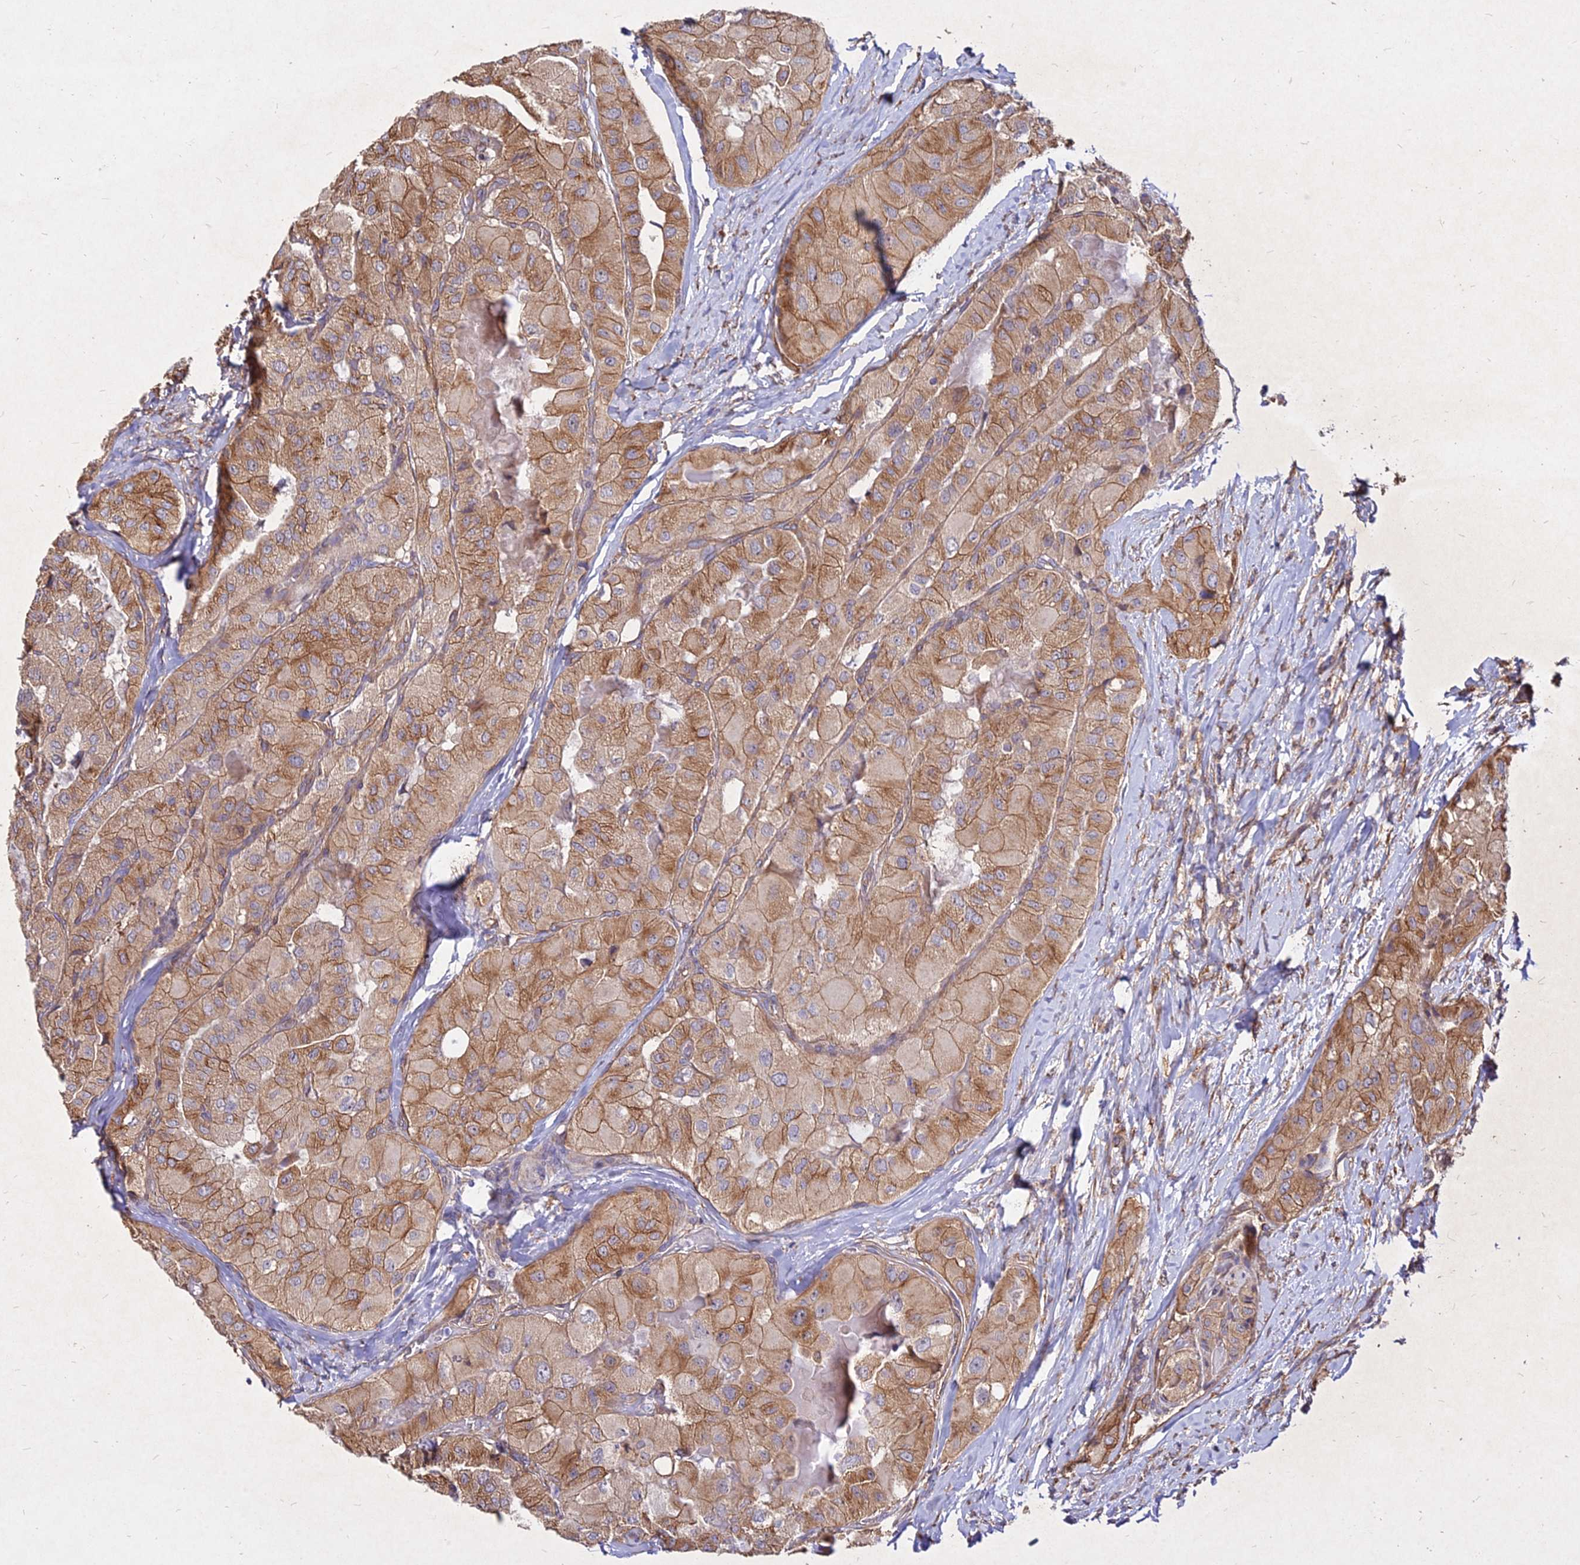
{"staining": {"intensity": "moderate", "quantity": ">75%", "location": "cytoplasmic/membranous"}, "tissue": "thyroid cancer", "cell_type": "Tumor cells", "image_type": "cancer", "snomed": [{"axis": "morphology", "description": "Normal tissue, NOS"}, {"axis": "morphology", "description": "Papillary adenocarcinoma, NOS"}, {"axis": "topography", "description": "Thyroid gland"}], "caption": "Thyroid cancer was stained to show a protein in brown. There is medium levels of moderate cytoplasmic/membranous positivity in approximately >75% of tumor cells.", "gene": "SKA1", "patient": {"sex": "female", "age": 59}}